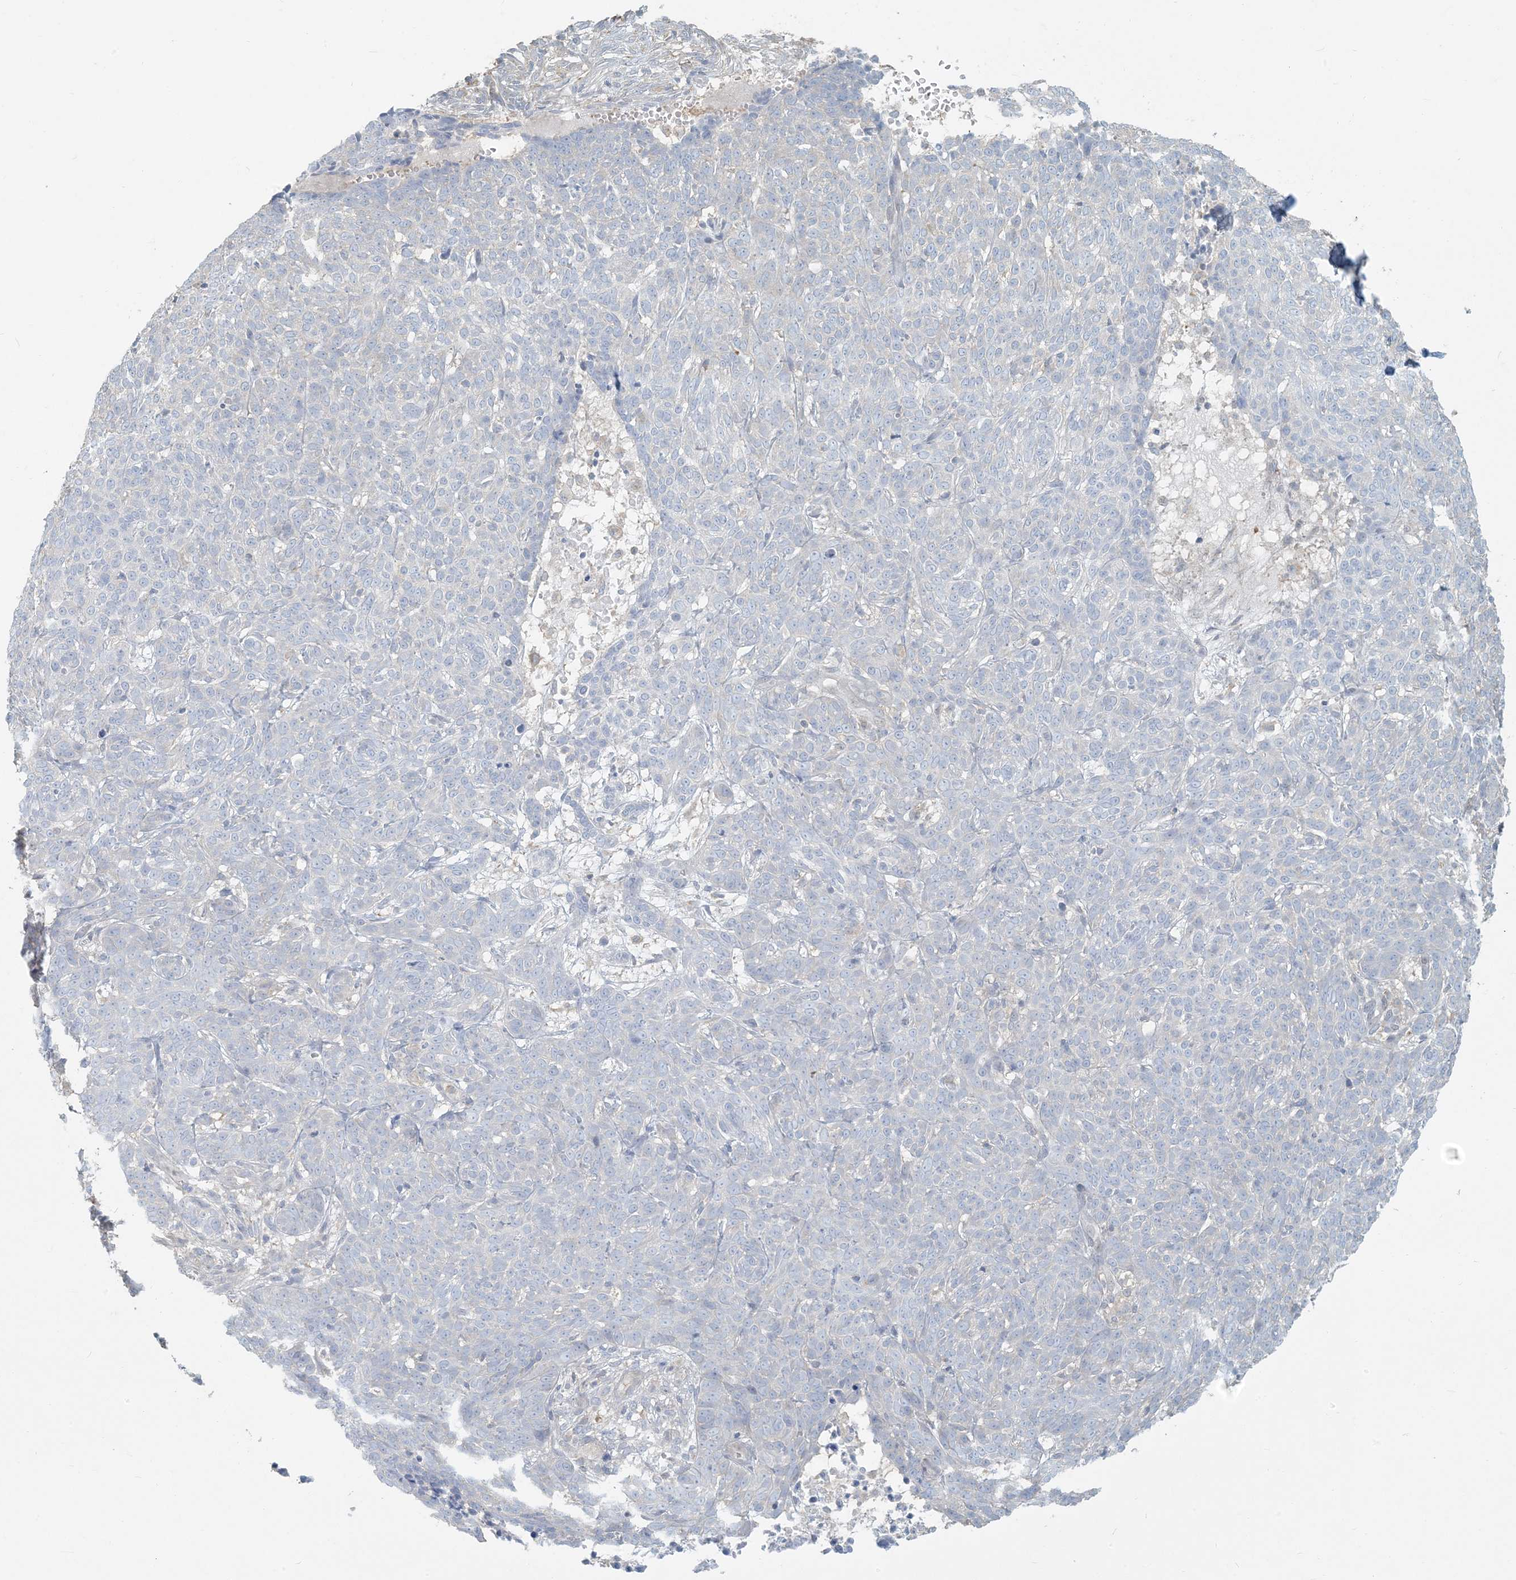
{"staining": {"intensity": "negative", "quantity": "none", "location": "none"}, "tissue": "skin cancer", "cell_type": "Tumor cells", "image_type": "cancer", "snomed": [{"axis": "morphology", "description": "Basal cell carcinoma"}, {"axis": "topography", "description": "Skin"}], "caption": "A high-resolution image shows IHC staining of basal cell carcinoma (skin), which displays no significant expression in tumor cells. (Brightfield microscopy of DAB (3,3'-diaminobenzidine) immunohistochemistry (IHC) at high magnification).", "gene": "HACL1", "patient": {"sex": "male", "age": 85}}